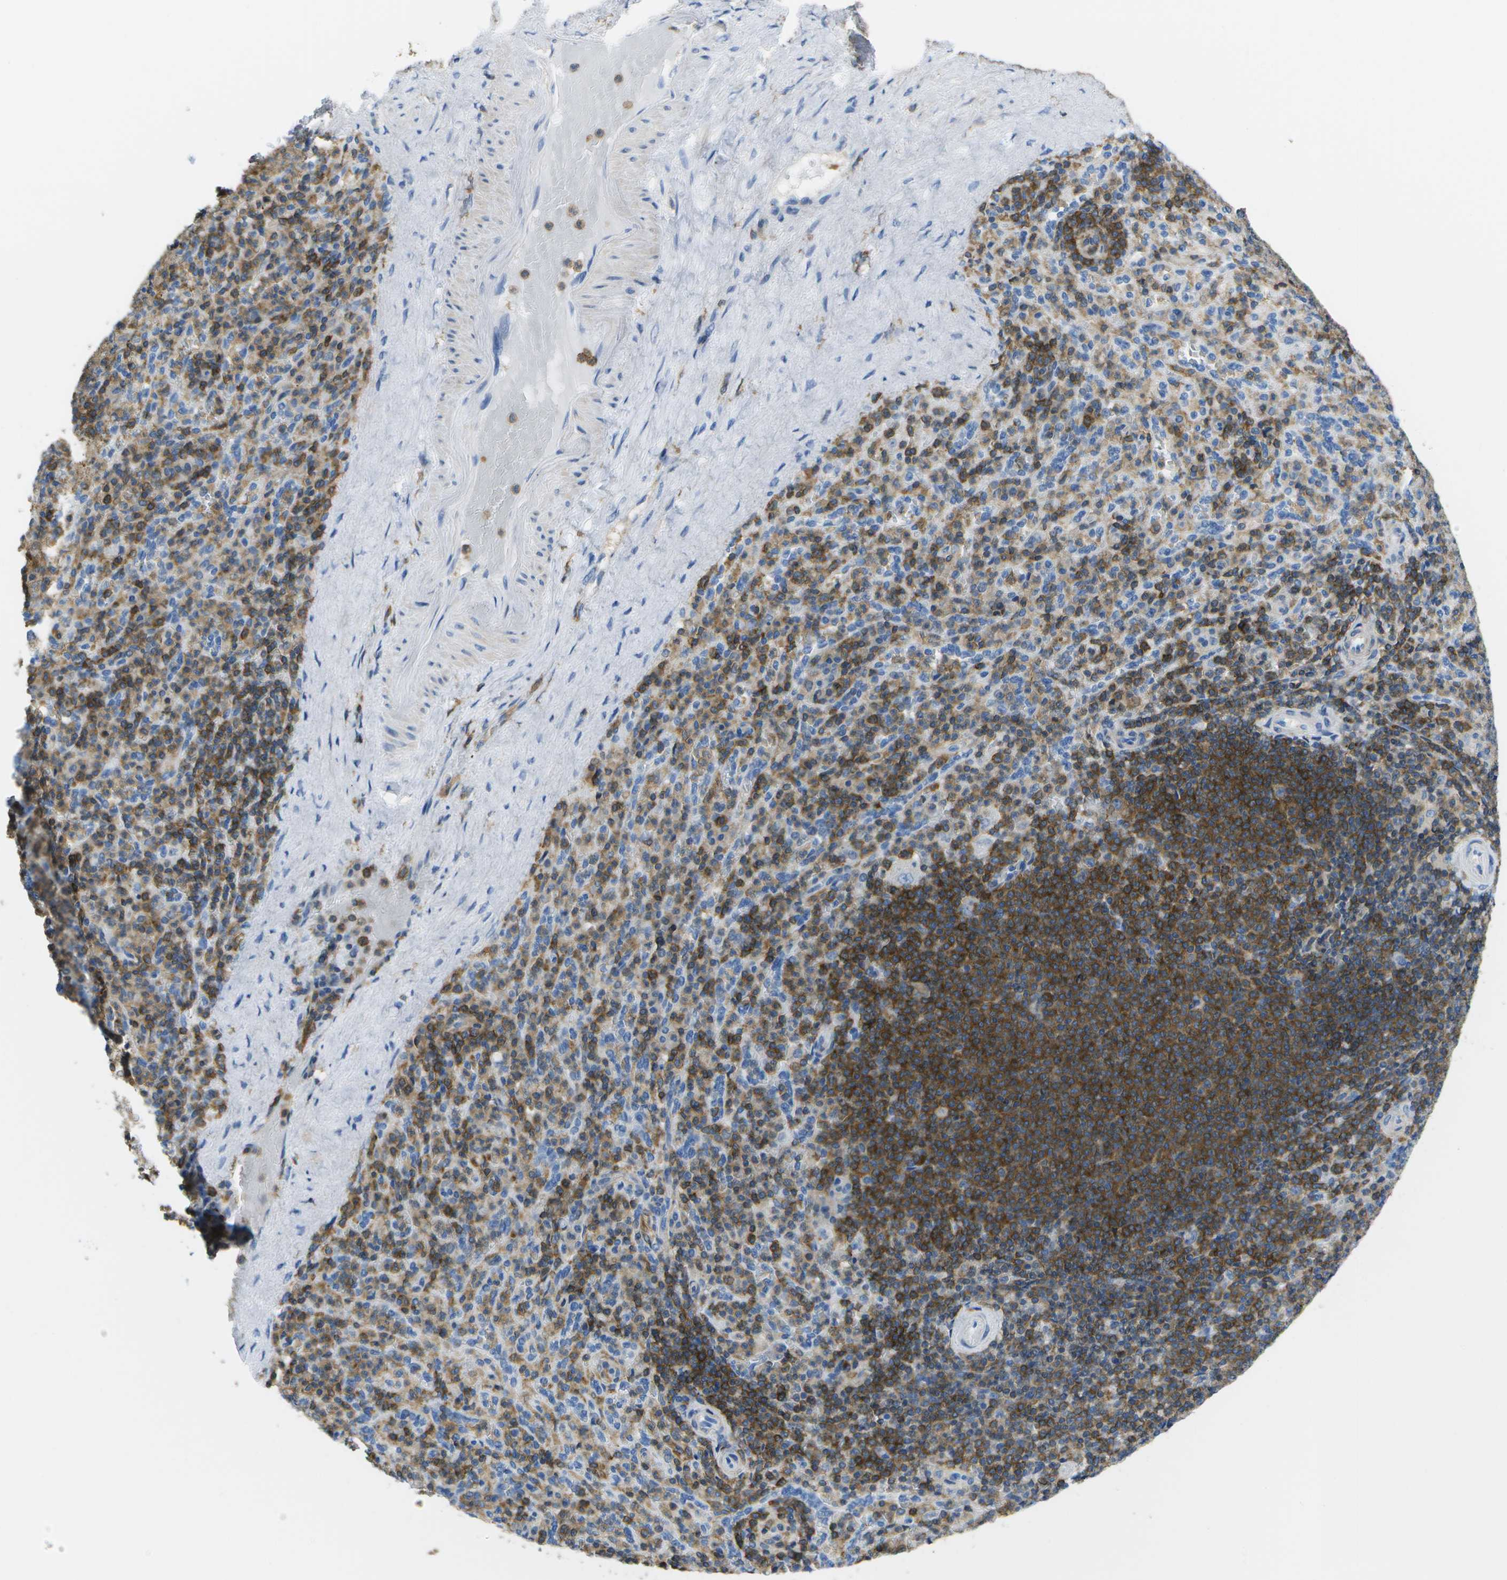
{"staining": {"intensity": "strong", "quantity": "25%-75%", "location": "cytoplasmic/membranous"}, "tissue": "spleen", "cell_type": "Cells in red pulp", "image_type": "normal", "snomed": [{"axis": "morphology", "description": "Normal tissue, NOS"}, {"axis": "topography", "description": "Spleen"}], "caption": "About 25%-75% of cells in red pulp in normal spleen exhibit strong cytoplasmic/membranous protein positivity as visualized by brown immunohistochemical staining.", "gene": "RCSD1", "patient": {"sex": "male", "age": 36}}